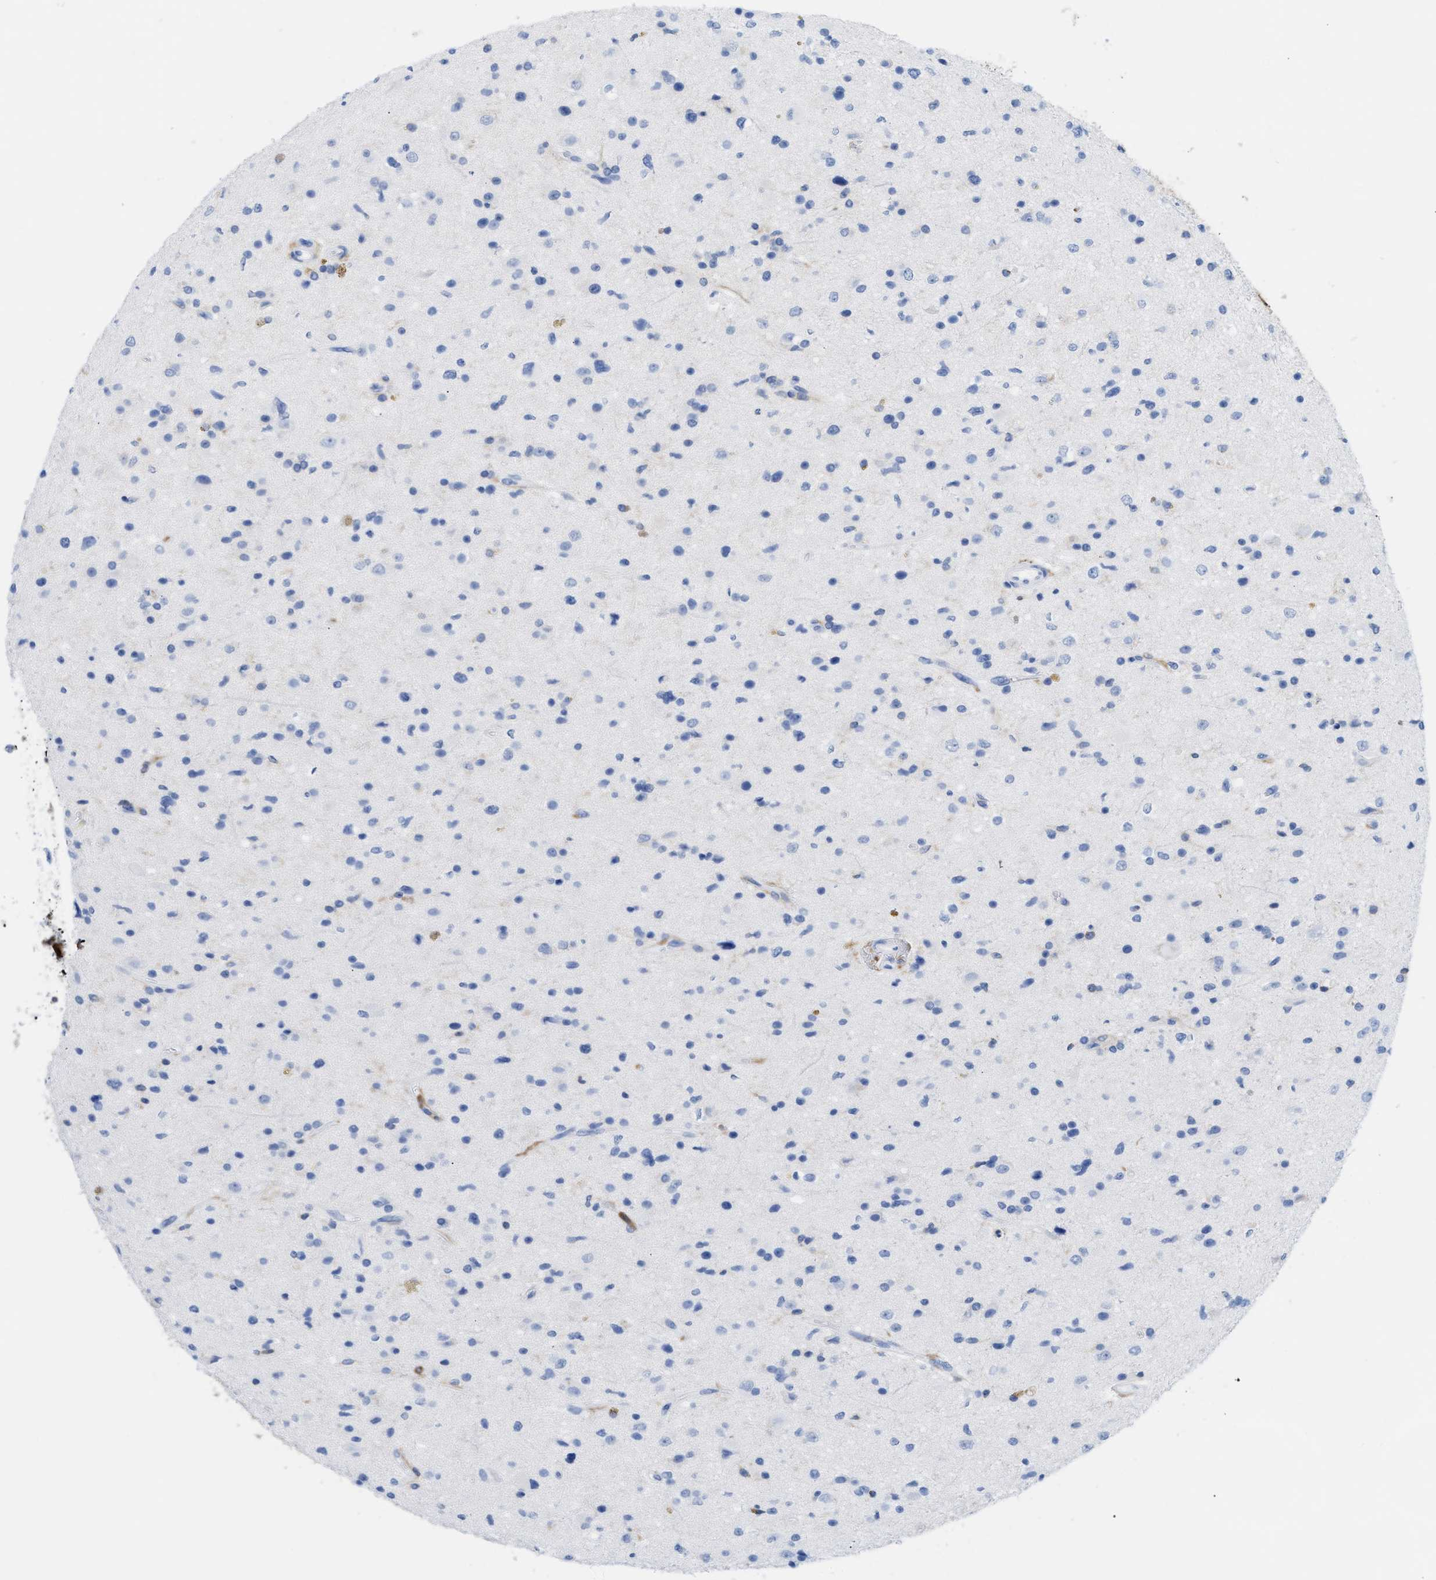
{"staining": {"intensity": "negative", "quantity": "none", "location": "none"}, "tissue": "glioma", "cell_type": "Tumor cells", "image_type": "cancer", "snomed": [{"axis": "morphology", "description": "Glioma, malignant, High grade"}, {"axis": "topography", "description": "Brain"}], "caption": "An immunohistochemistry image of malignant high-grade glioma is shown. There is no staining in tumor cells of malignant high-grade glioma.", "gene": "LCP1", "patient": {"sex": "male", "age": 33}}